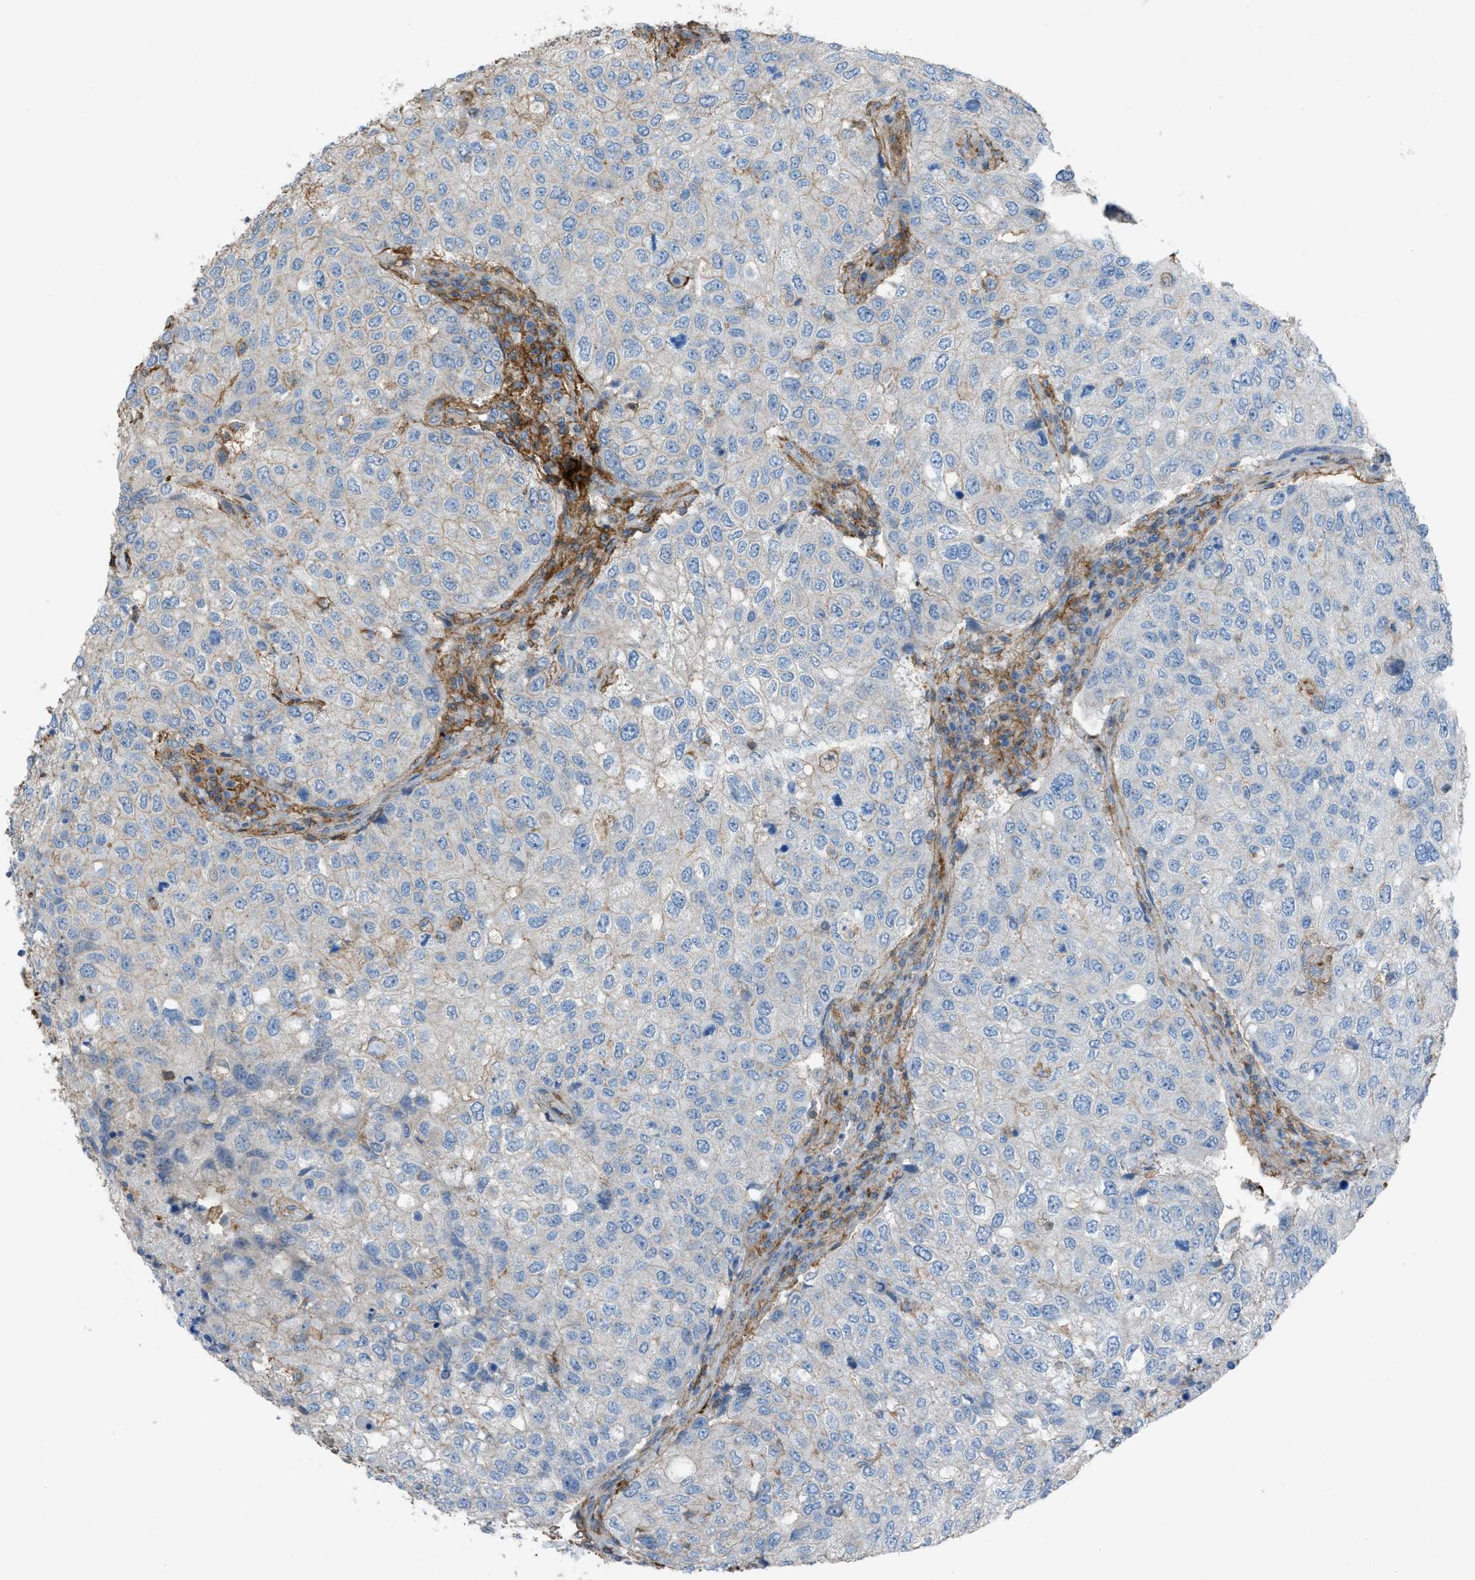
{"staining": {"intensity": "weak", "quantity": "25%-75%", "location": "cytoplasmic/membranous"}, "tissue": "urothelial cancer", "cell_type": "Tumor cells", "image_type": "cancer", "snomed": [{"axis": "morphology", "description": "Urothelial carcinoma, High grade"}, {"axis": "topography", "description": "Lymph node"}, {"axis": "topography", "description": "Urinary bladder"}], "caption": "Urothelial carcinoma (high-grade) stained with immunohistochemistry (IHC) demonstrates weak cytoplasmic/membranous positivity in about 25%-75% of tumor cells.", "gene": "NCK2", "patient": {"sex": "male", "age": 51}}